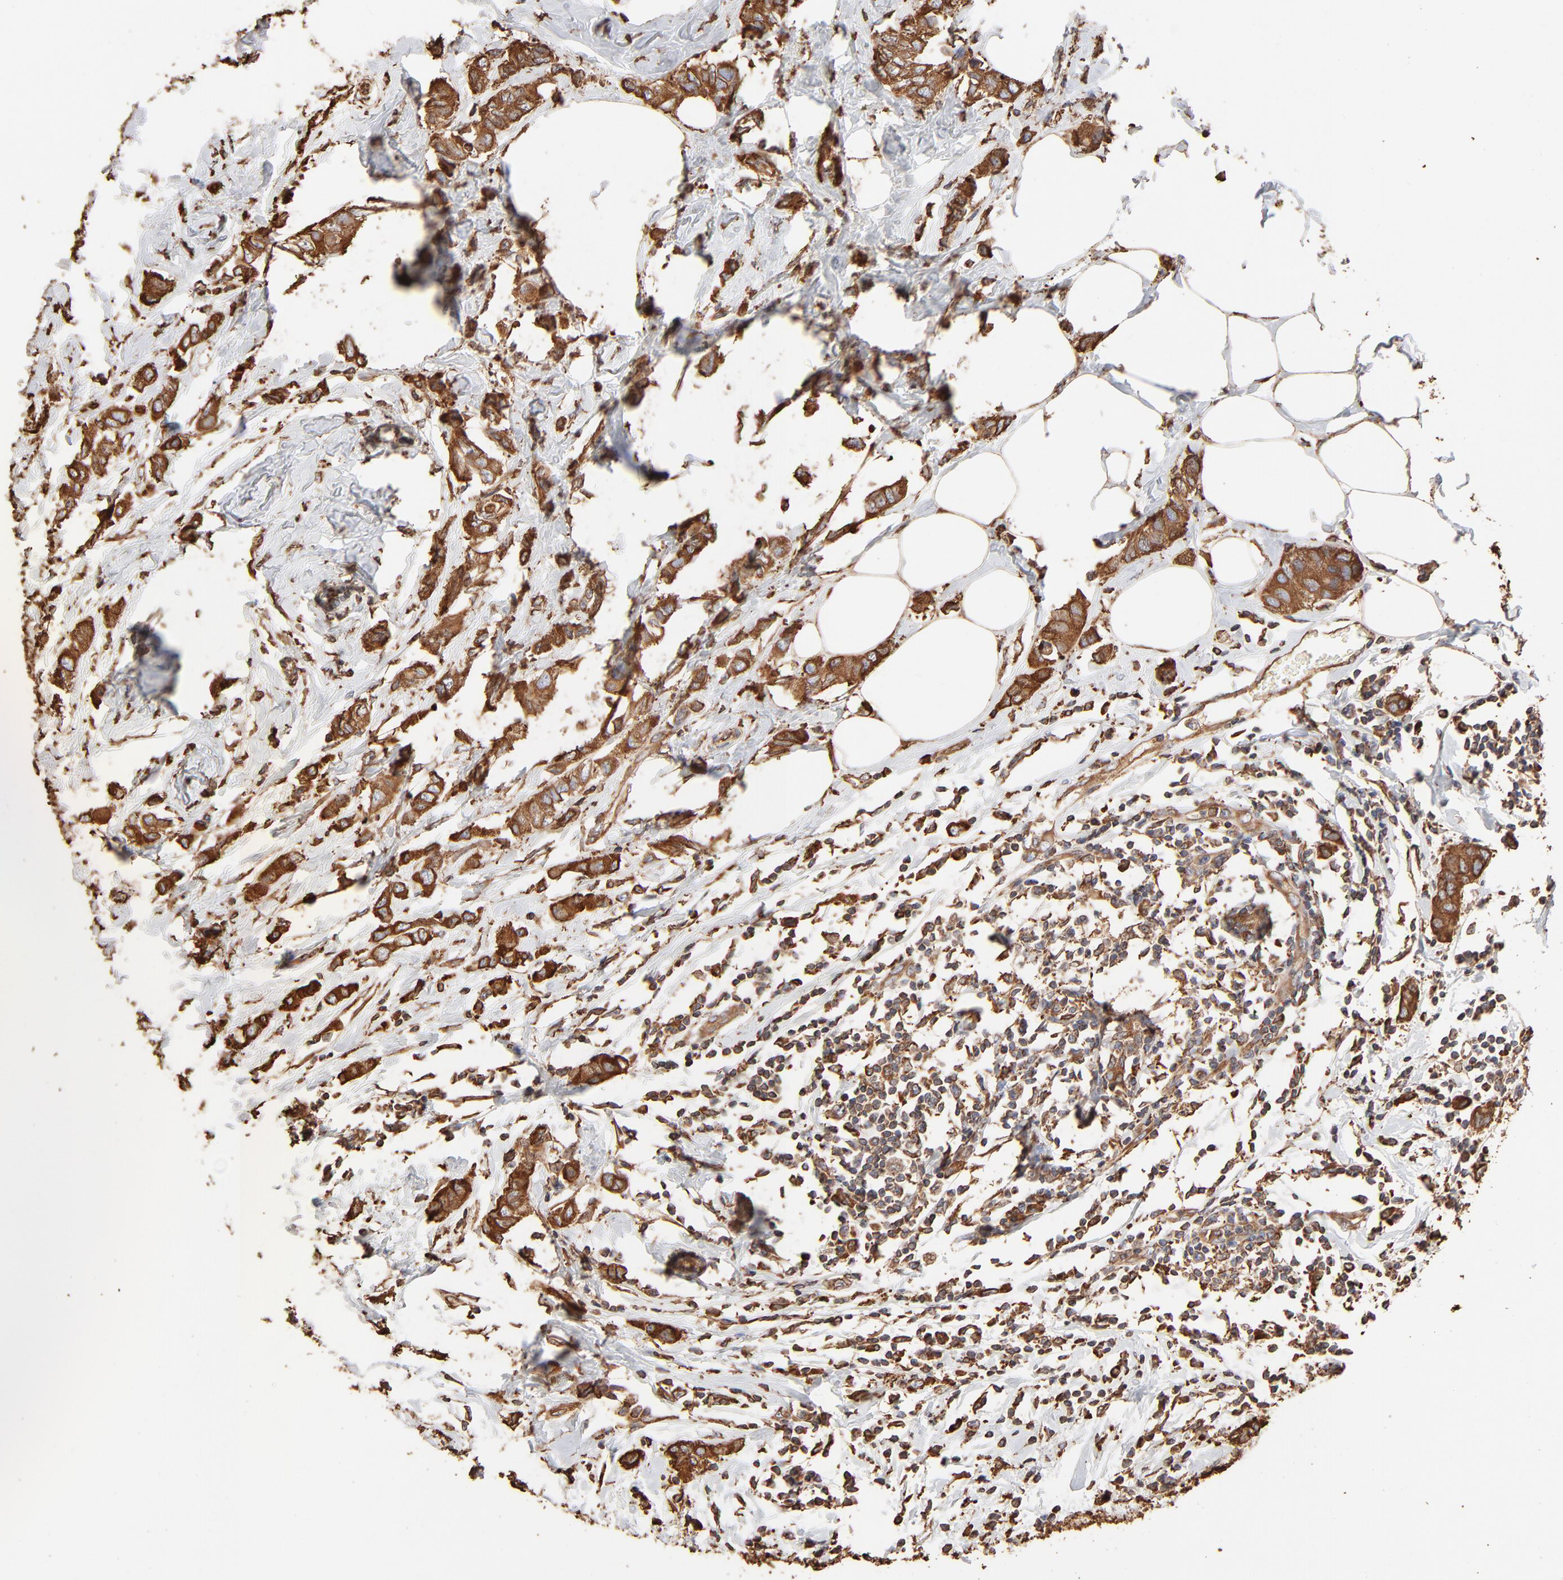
{"staining": {"intensity": "strong", "quantity": ">75%", "location": "cytoplasmic/membranous"}, "tissue": "breast cancer", "cell_type": "Tumor cells", "image_type": "cancer", "snomed": [{"axis": "morphology", "description": "Normal tissue, NOS"}, {"axis": "morphology", "description": "Duct carcinoma"}, {"axis": "topography", "description": "Breast"}], "caption": "Tumor cells display strong cytoplasmic/membranous staining in approximately >75% of cells in breast cancer (infiltrating ductal carcinoma). Using DAB (3,3'-diaminobenzidine) (brown) and hematoxylin (blue) stains, captured at high magnification using brightfield microscopy.", "gene": "PDIA3", "patient": {"sex": "female", "age": 50}}